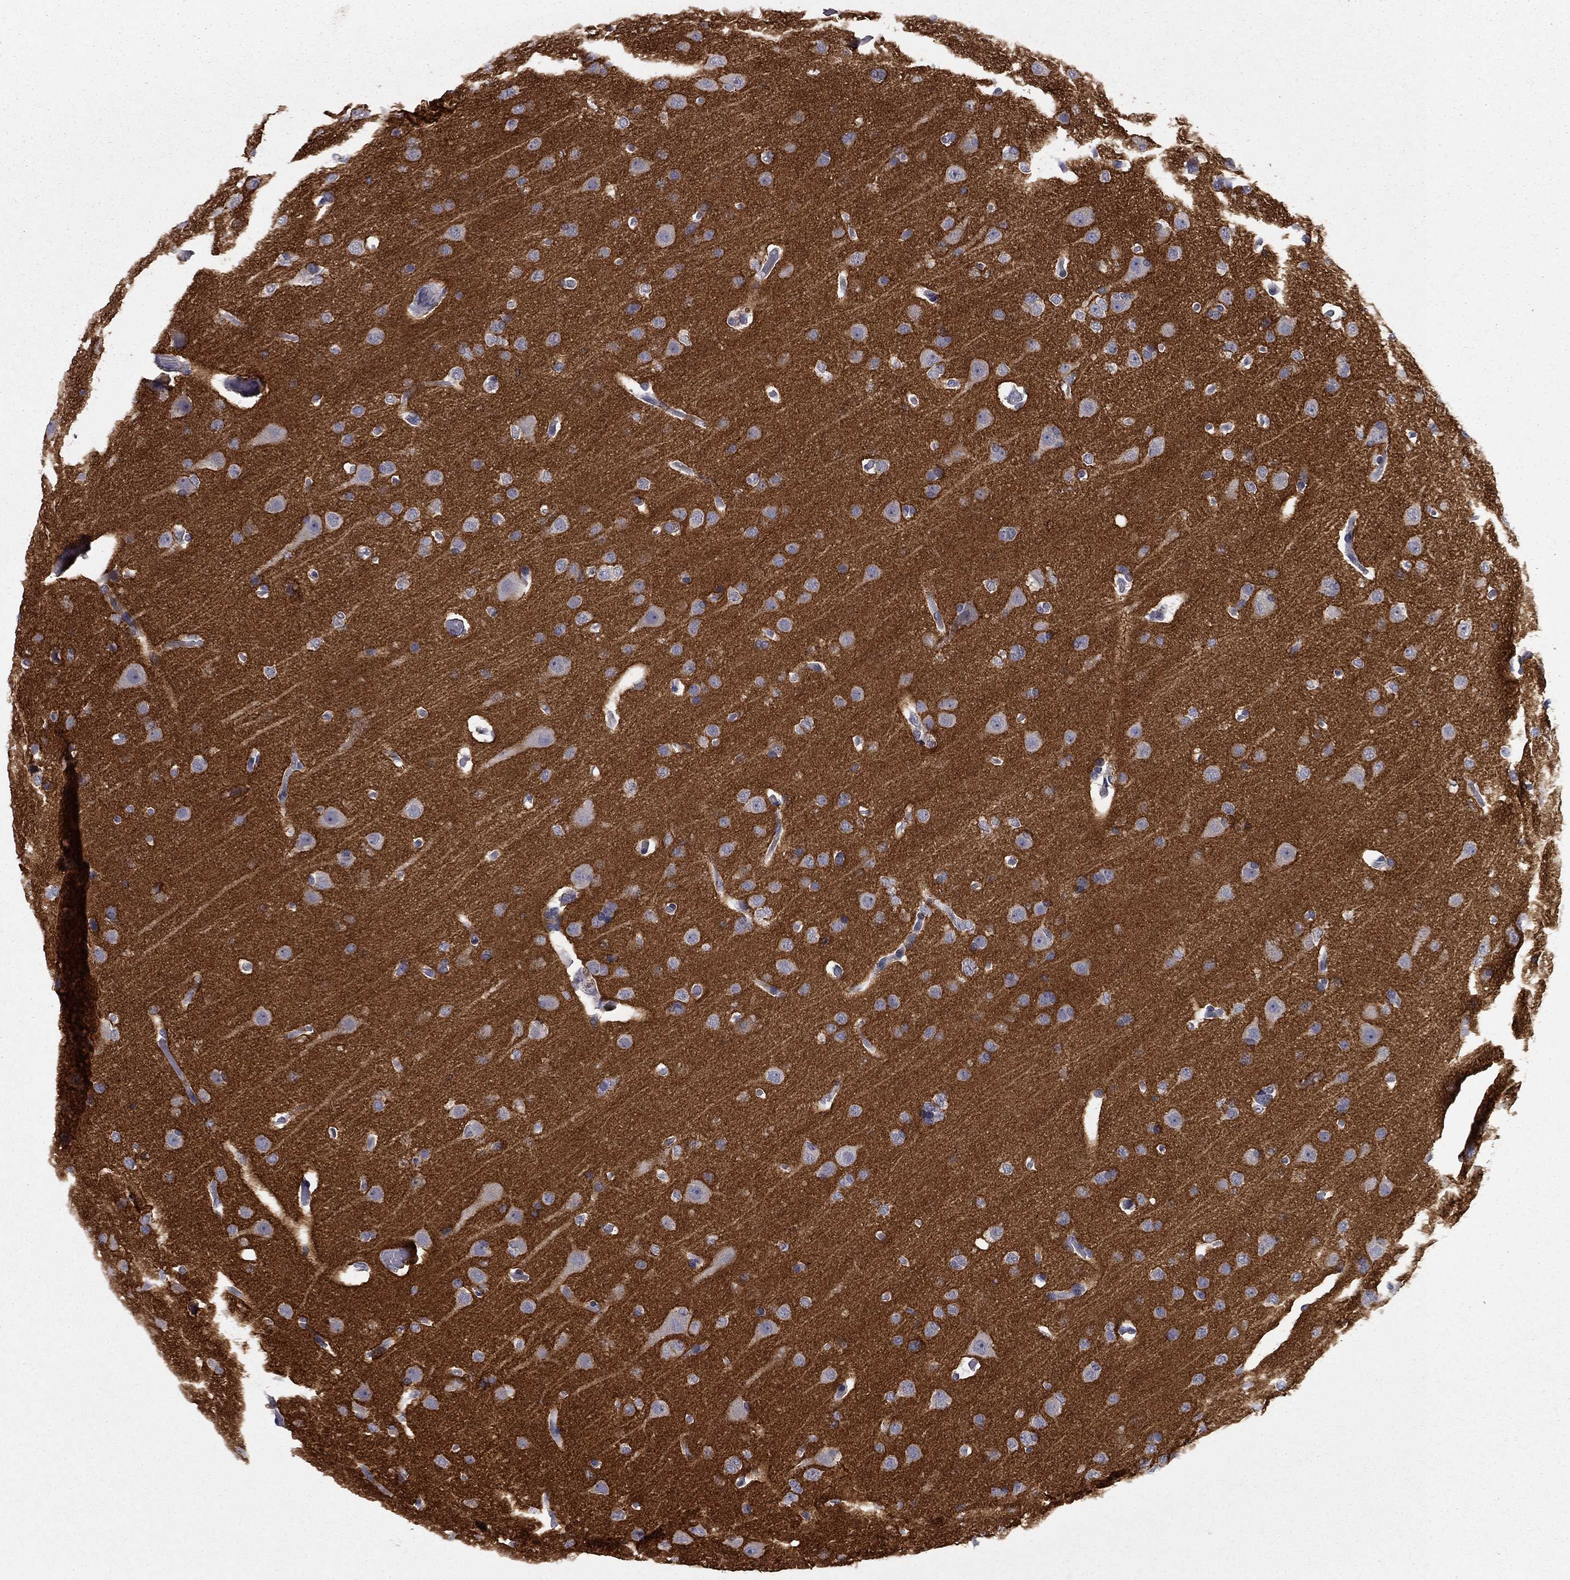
{"staining": {"intensity": "negative", "quantity": "none", "location": "none"}, "tissue": "glioma", "cell_type": "Tumor cells", "image_type": "cancer", "snomed": [{"axis": "morphology", "description": "Glioma, malignant, Low grade"}, {"axis": "topography", "description": "Brain"}], "caption": "A micrograph of human malignant low-grade glioma is negative for staining in tumor cells.", "gene": "PRRT2", "patient": {"sex": "male", "age": 41}}